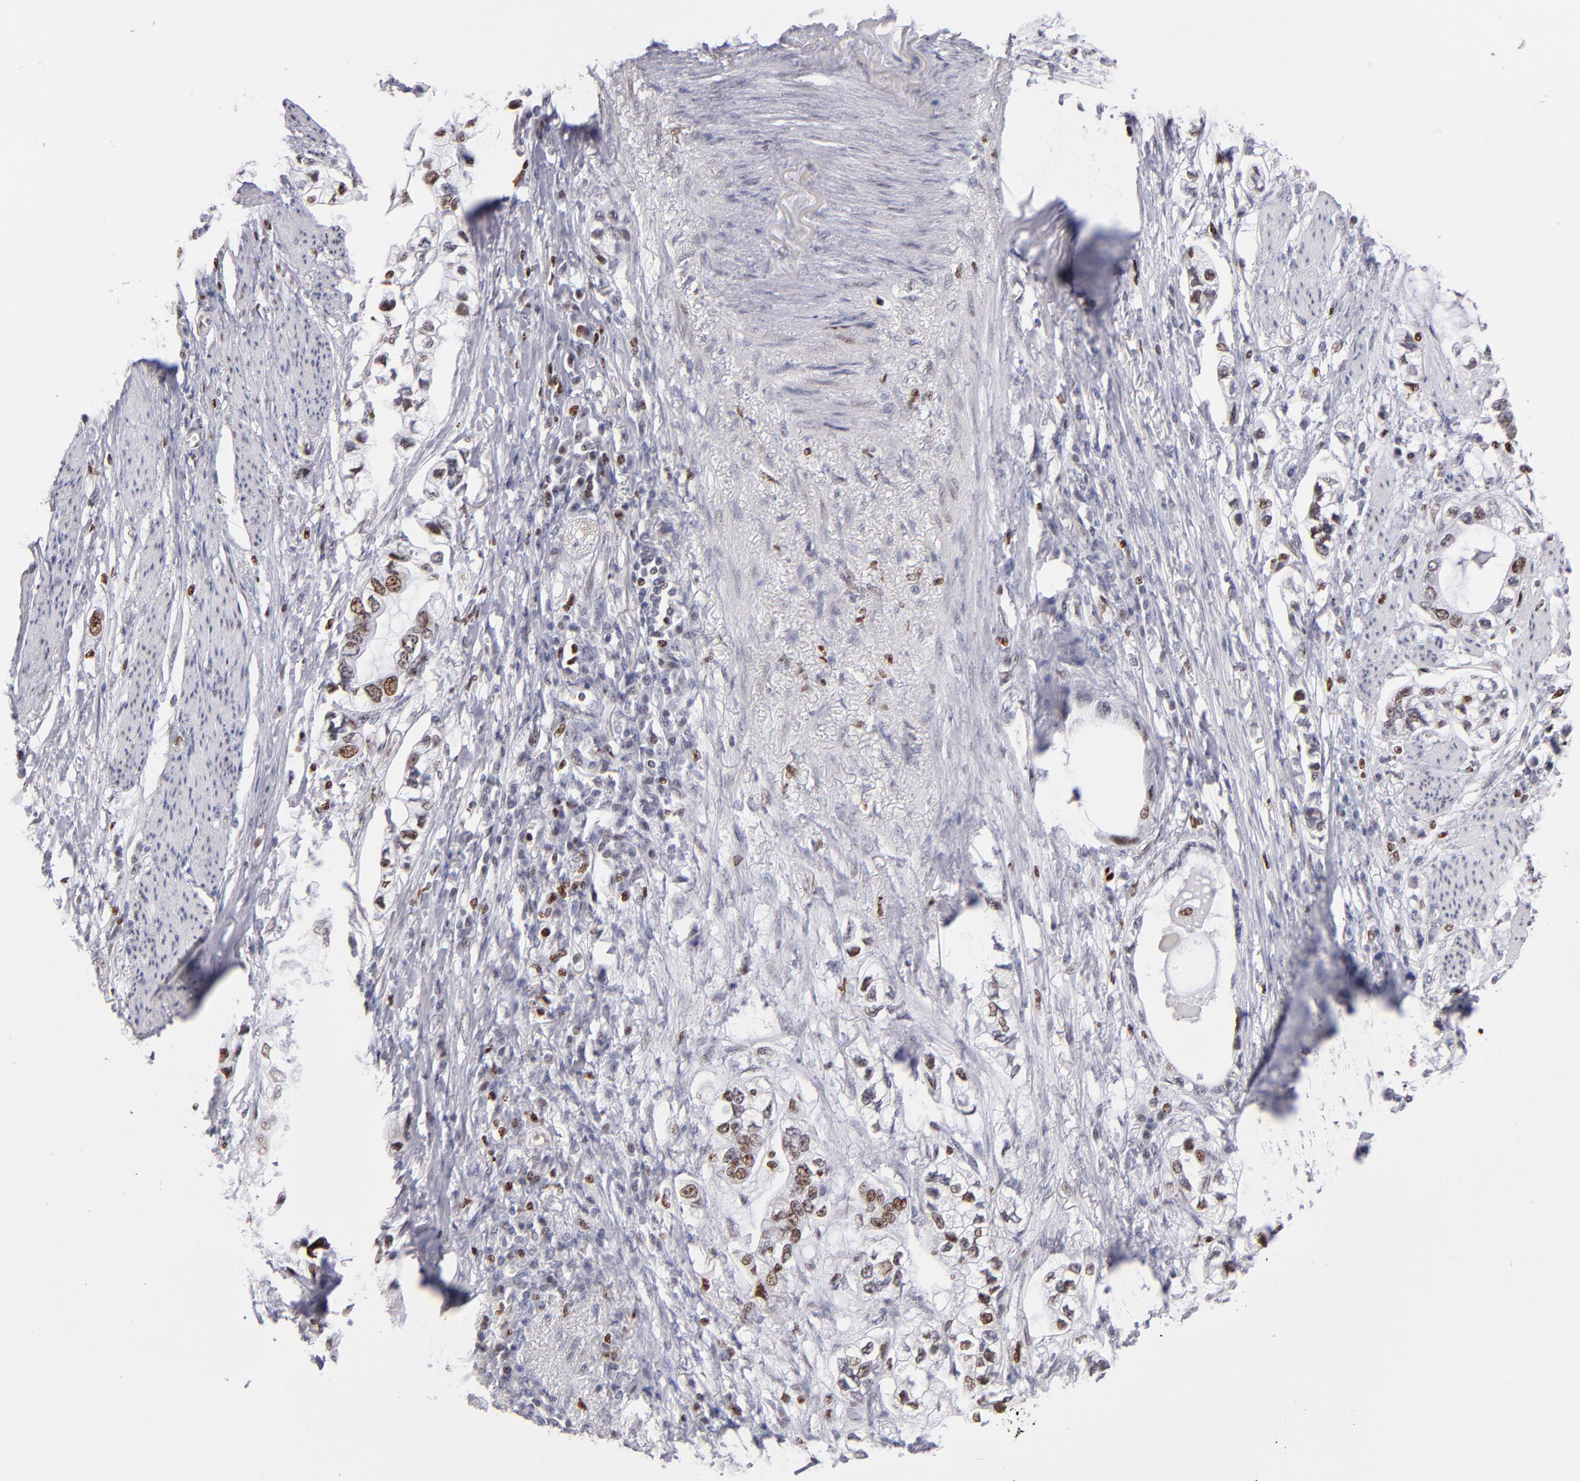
{"staining": {"intensity": "moderate", "quantity": "25%-75%", "location": "nuclear"}, "tissue": "stomach cancer", "cell_type": "Tumor cells", "image_type": "cancer", "snomed": [{"axis": "morphology", "description": "Adenocarcinoma, NOS"}, {"axis": "topography", "description": "Stomach, lower"}], "caption": "About 25%-75% of tumor cells in human adenocarcinoma (stomach) reveal moderate nuclear protein expression as visualized by brown immunohistochemical staining.", "gene": "POLA1", "patient": {"sex": "female", "age": 93}}